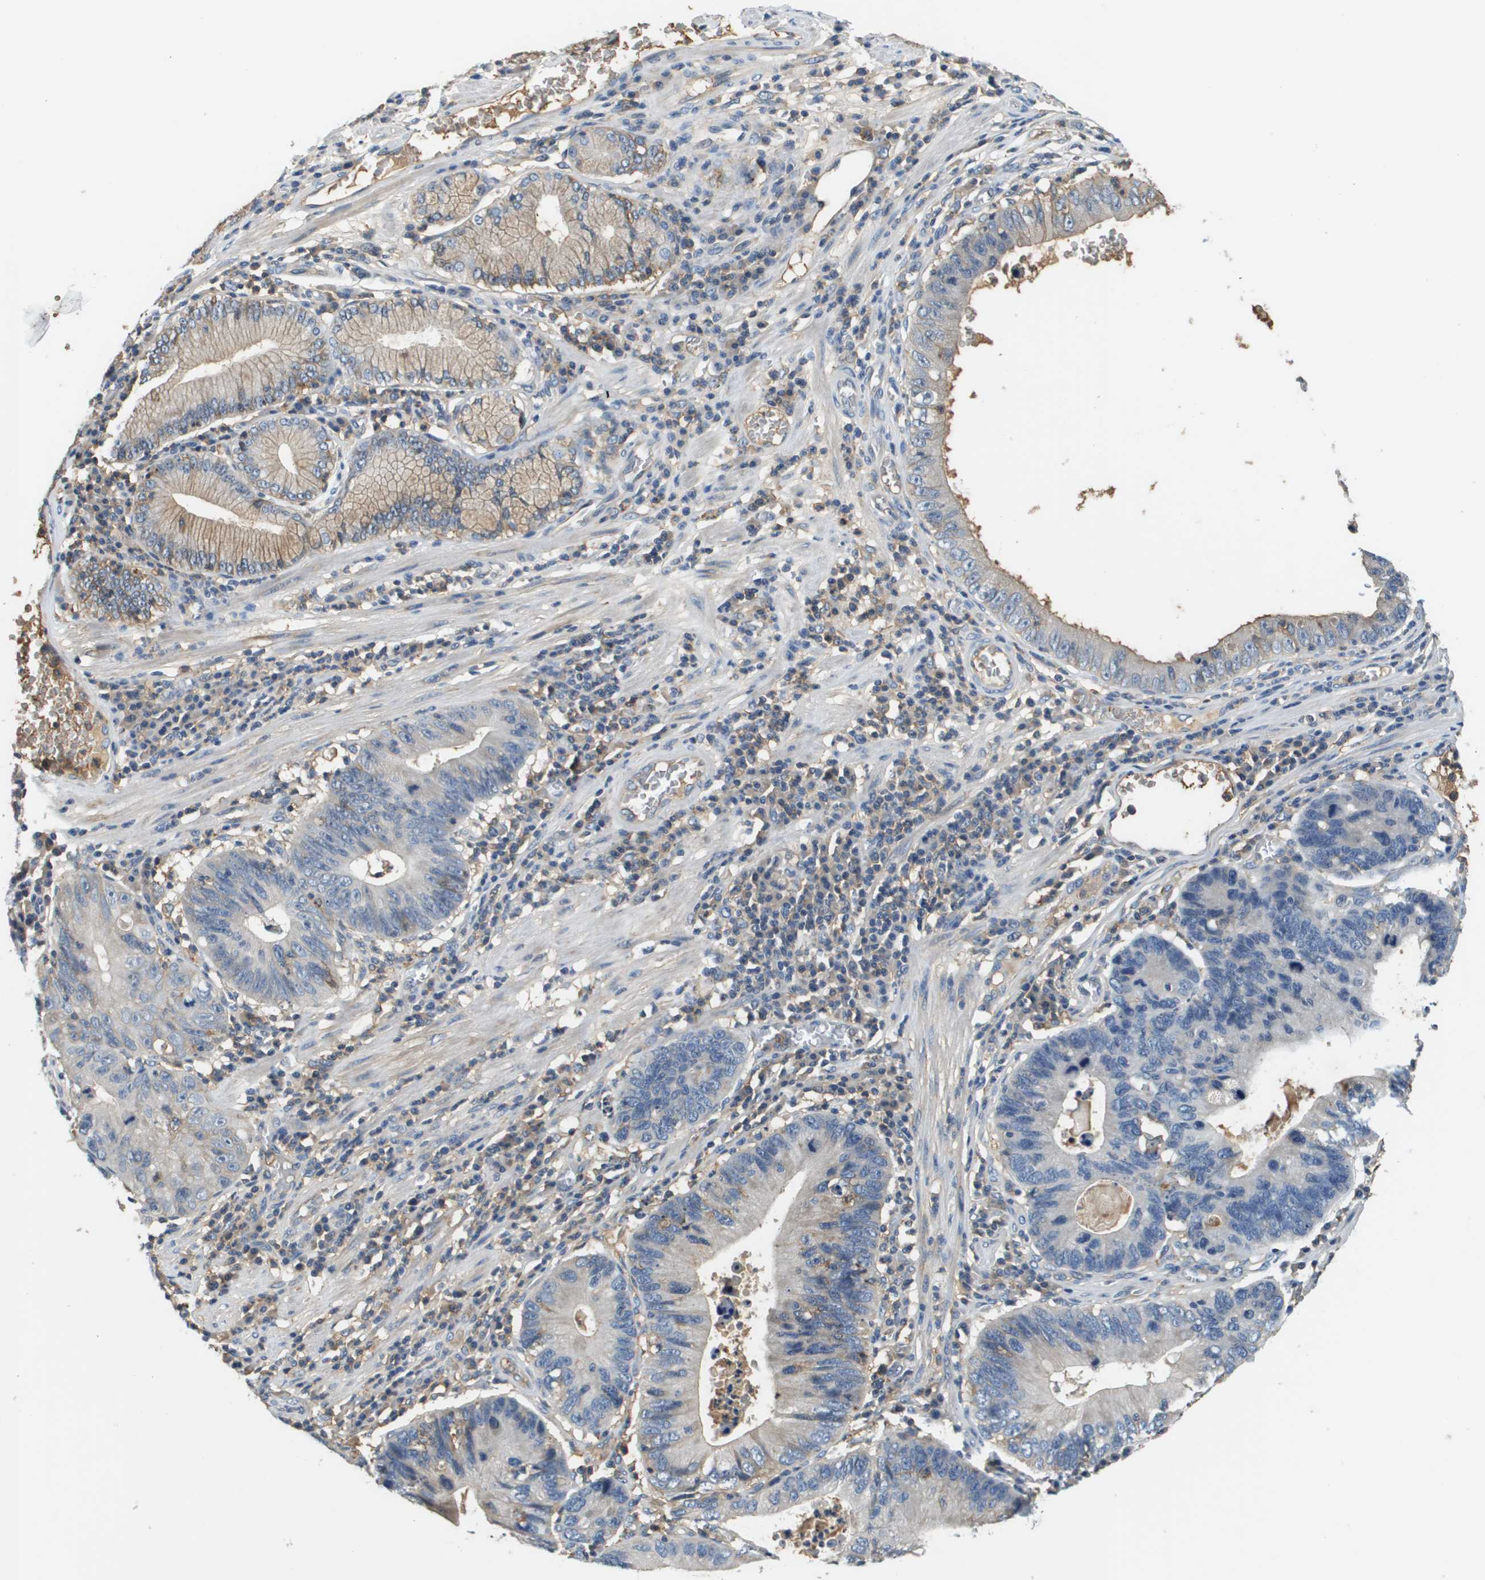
{"staining": {"intensity": "negative", "quantity": "none", "location": "none"}, "tissue": "stomach cancer", "cell_type": "Tumor cells", "image_type": "cancer", "snomed": [{"axis": "morphology", "description": "Adenocarcinoma, NOS"}, {"axis": "topography", "description": "Stomach"}], "caption": "Stomach cancer was stained to show a protein in brown. There is no significant expression in tumor cells.", "gene": "SLC16A3", "patient": {"sex": "male", "age": 59}}